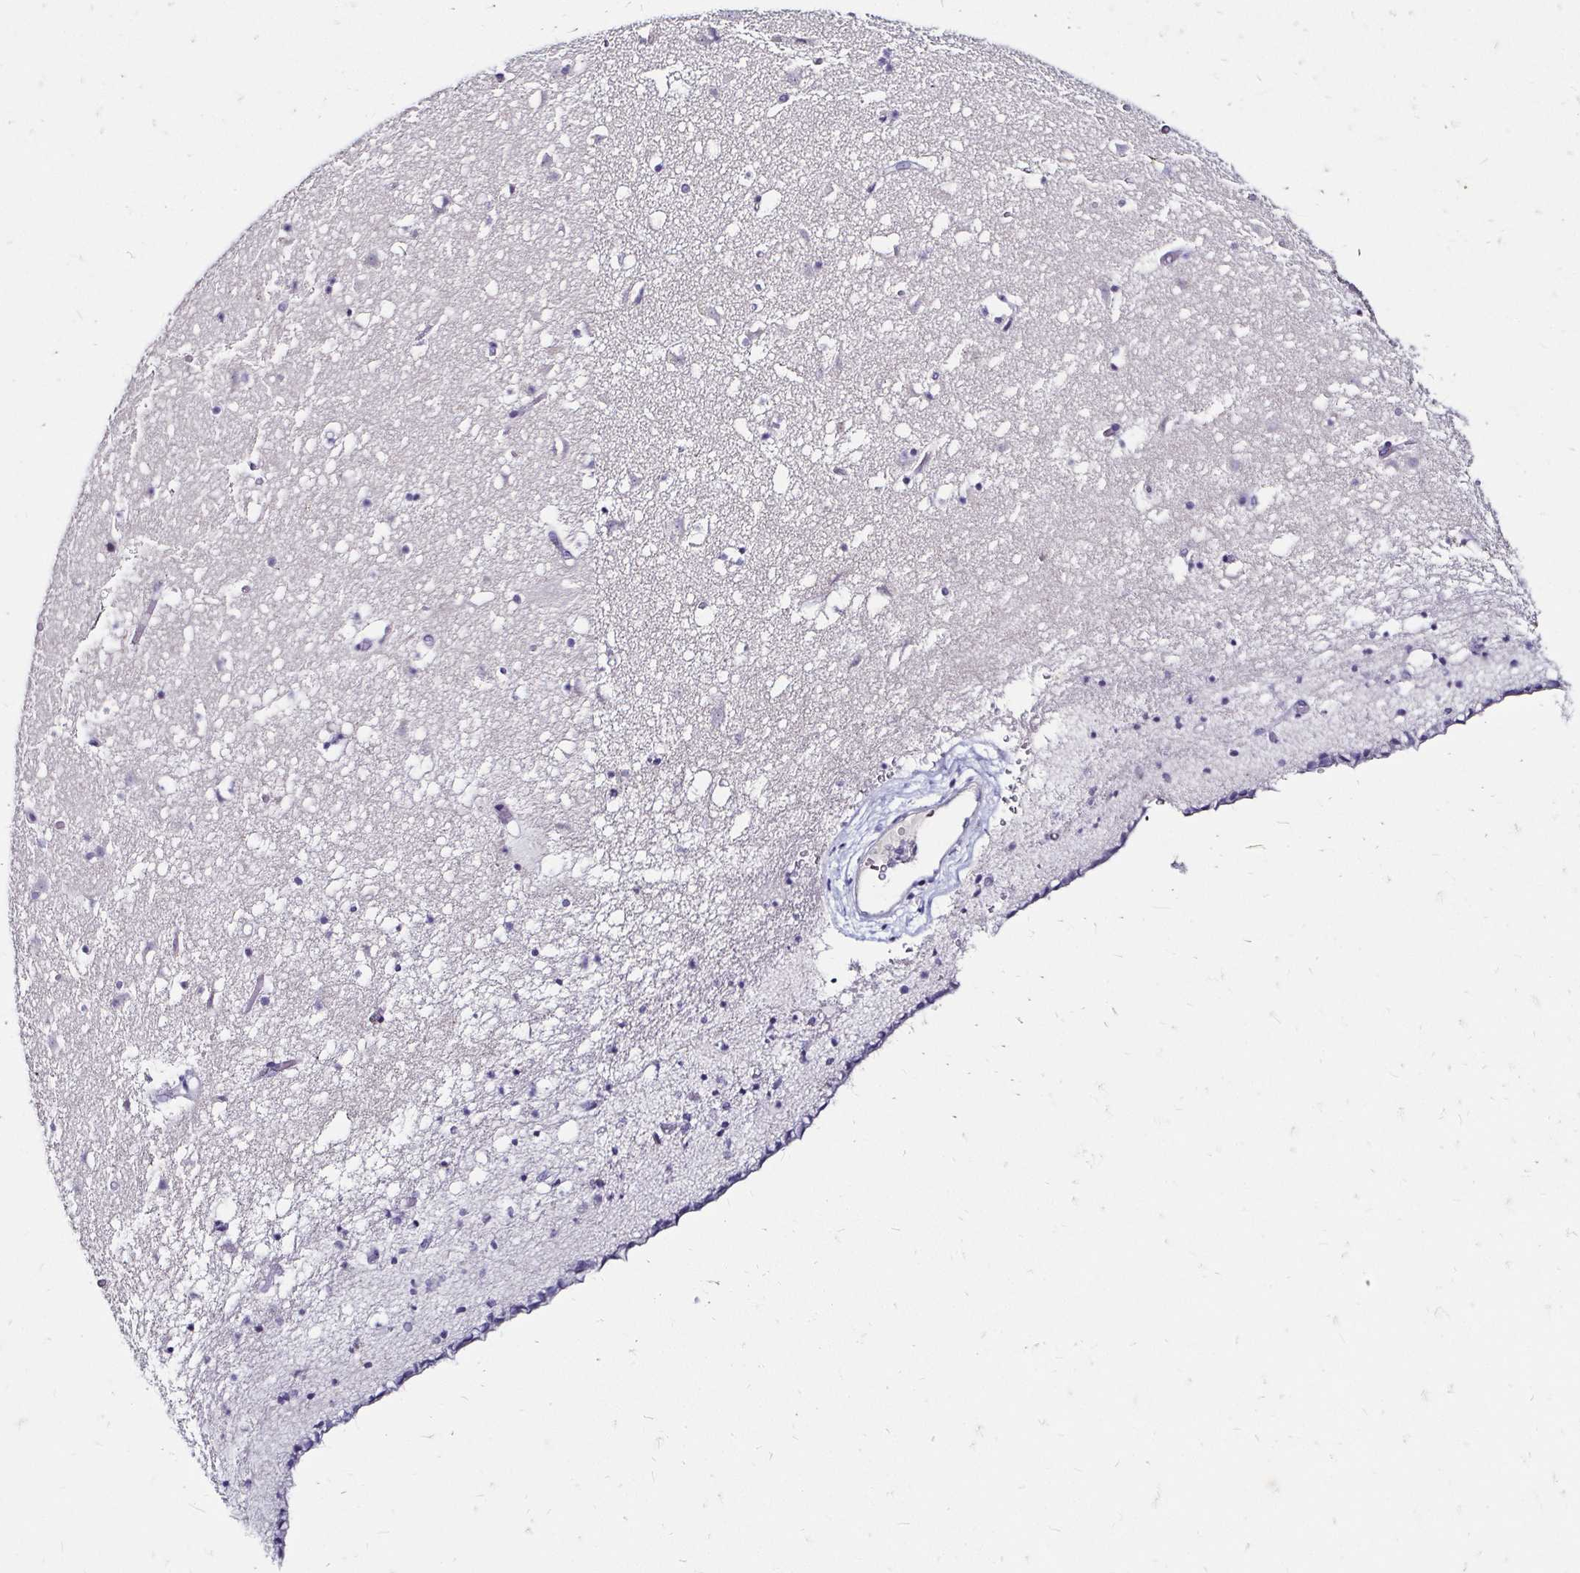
{"staining": {"intensity": "negative", "quantity": "none", "location": "none"}, "tissue": "caudate", "cell_type": "Glial cells", "image_type": "normal", "snomed": [{"axis": "morphology", "description": "Normal tissue, NOS"}, {"axis": "topography", "description": "Lateral ventricle wall"}], "caption": "Human caudate stained for a protein using immunohistochemistry shows no staining in glial cells.", "gene": "SCG3", "patient": {"sex": "female", "age": 42}}